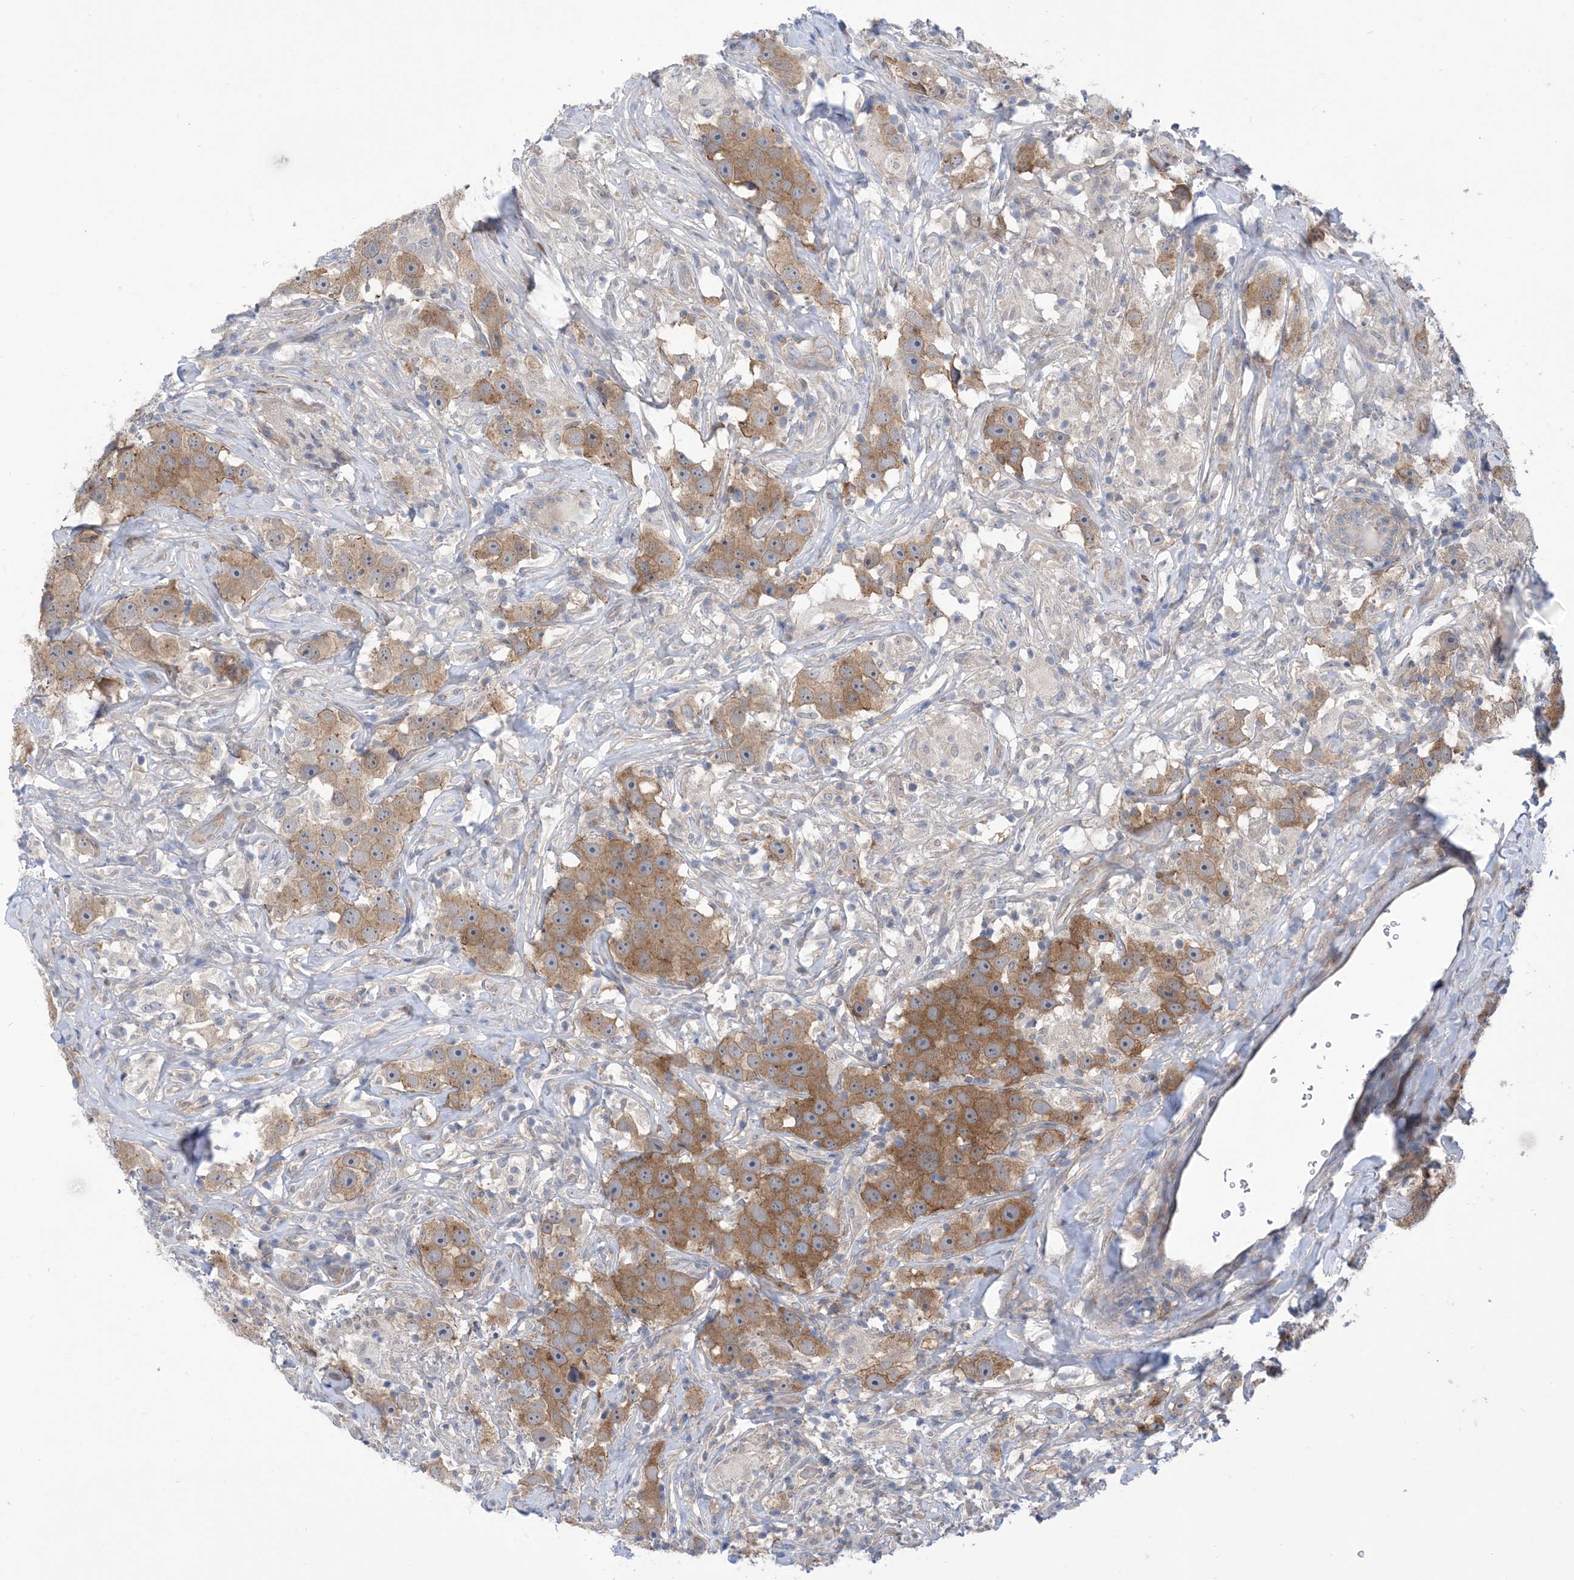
{"staining": {"intensity": "moderate", "quantity": ">75%", "location": "cytoplasmic/membranous"}, "tissue": "testis cancer", "cell_type": "Tumor cells", "image_type": "cancer", "snomed": [{"axis": "morphology", "description": "Seminoma, NOS"}, {"axis": "topography", "description": "Testis"}], "caption": "Immunohistochemistry (IHC) histopathology image of neoplastic tissue: testis cancer (seminoma) stained using immunohistochemistry (IHC) exhibits medium levels of moderate protein expression localized specifically in the cytoplasmic/membranous of tumor cells, appearing as a cytoplasmic/membranous brown color.", "gene": "EHBP1", "patient": {"sex": "male", "age": 49}}